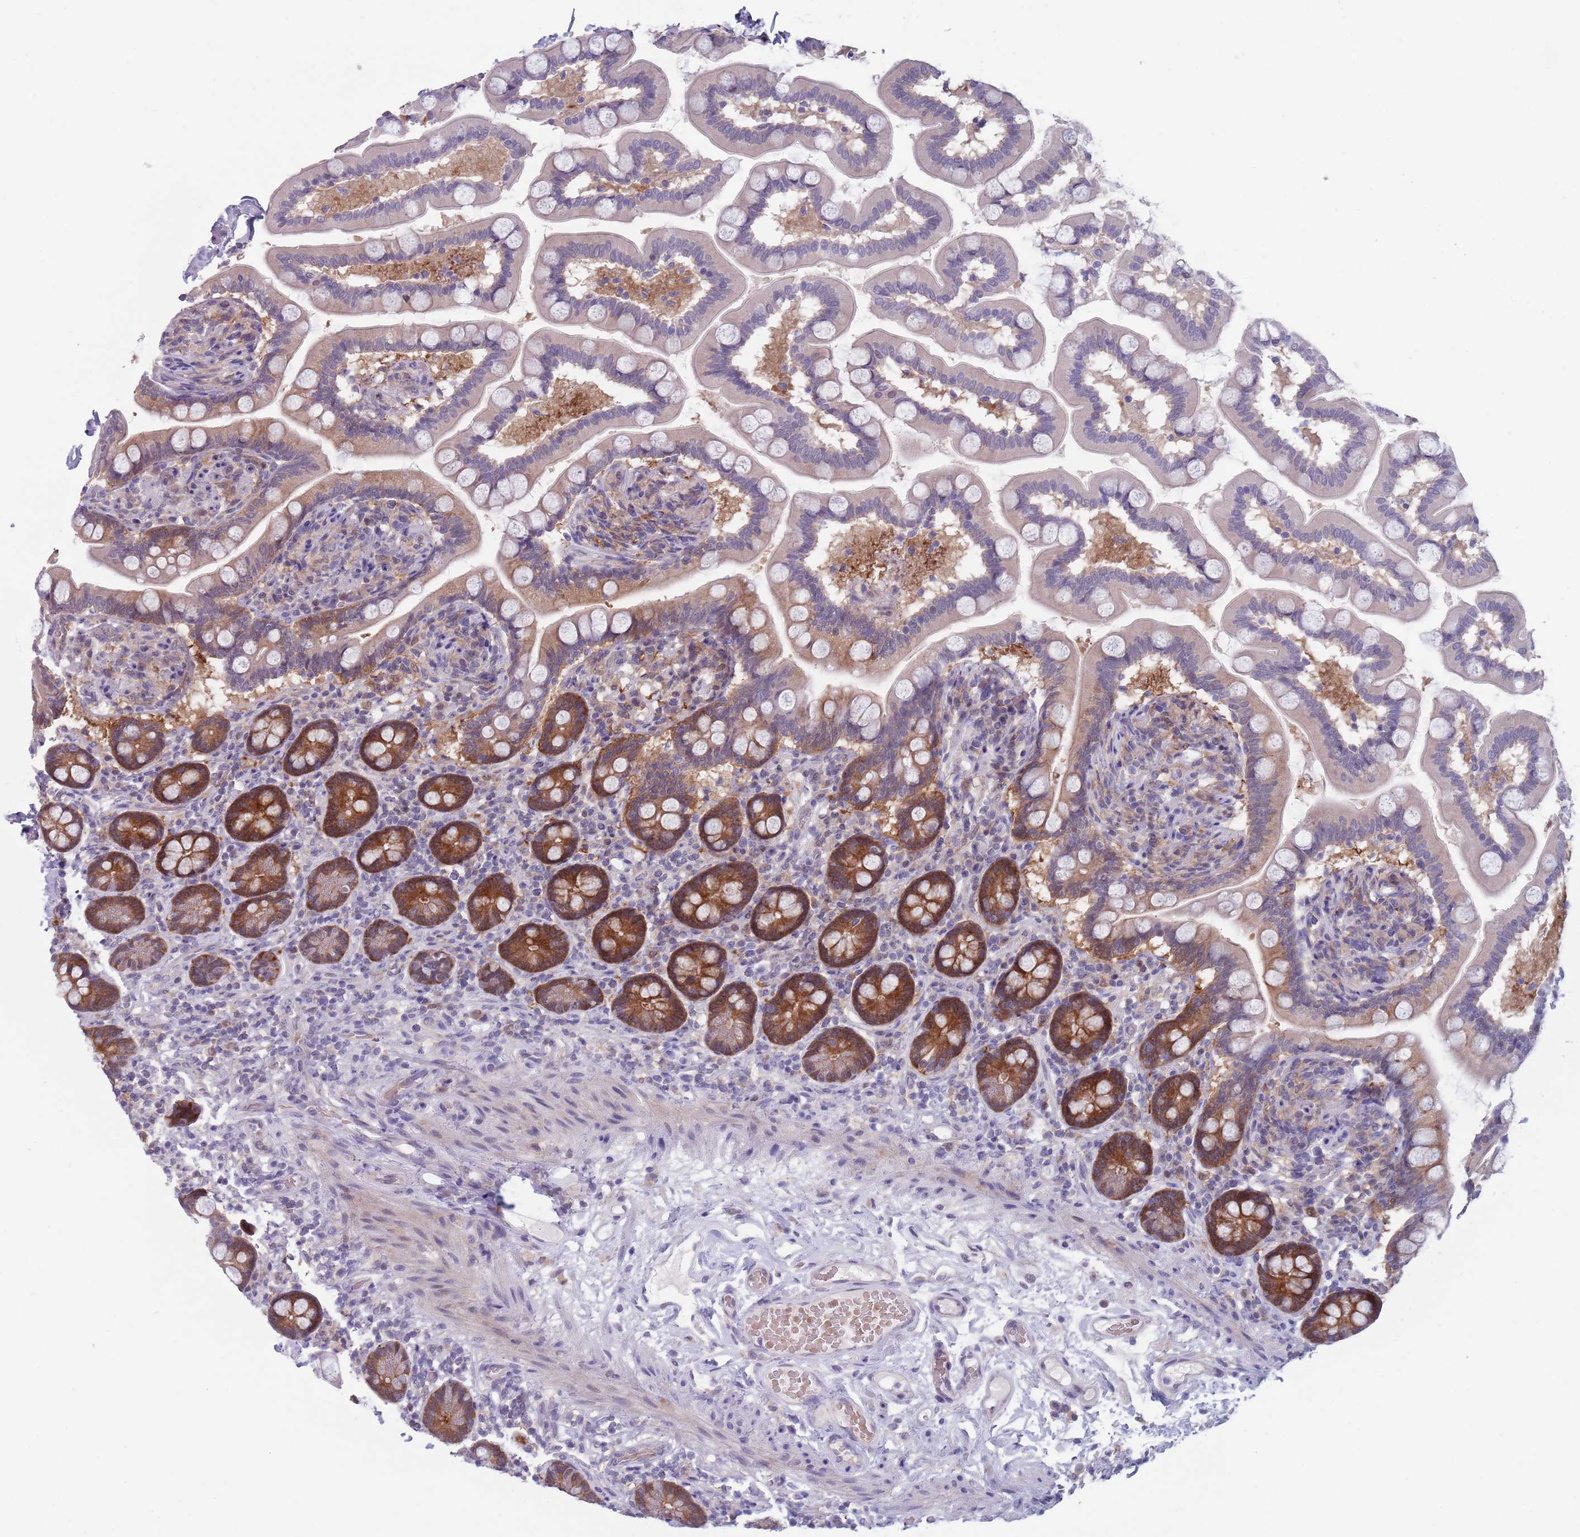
{"staining": {"intensity": "strong", "quantity": "25%-75%", "location": "cytoplasmic/membranous"}, "tissue": "small intestine", "cell_type": "Glandular cells", "image_type": "normal", "snomed": [{"axis": "morphology", "description": "Normal tissue, NOS"}, {"axis": "topography", "description": "Small intestine"}], "caption": "IHC of unremarkable small intestine displays high levels of strong cytoplasmic/membranous positivity in approximately 25%-75% of glandular cells. (DAB = brown stain, brightfield microscopy at high magnification).", "gene": "CLNS1A", "patient": {"sex": "female", "age": 64}}